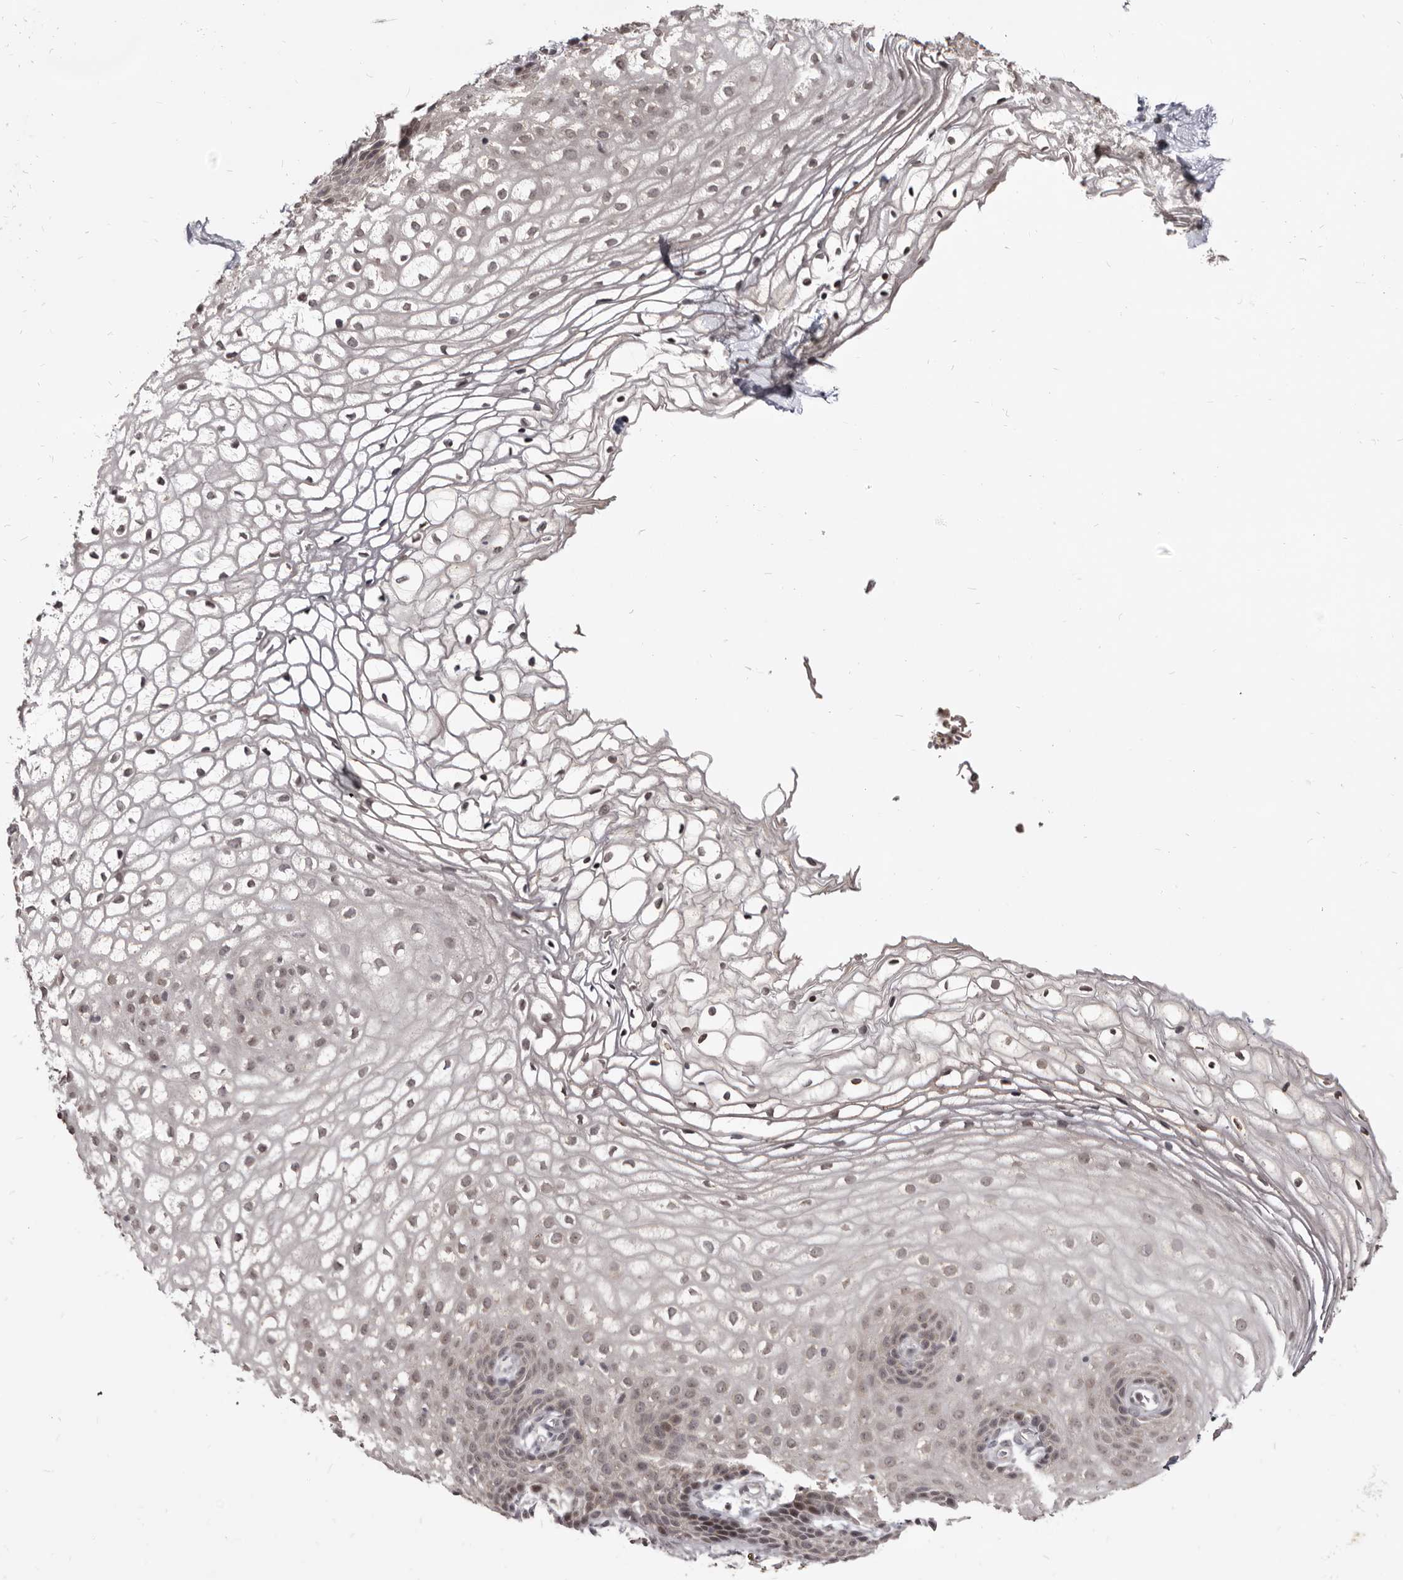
{"staining": {"intensity": "weak", "quantity": "<25%", "location": "cytoplasmic/membranous"}, "tissue": "vagina", "cell_type": "Squamous epithelial cells", "image_type": "normal", "snomed": [{"axis": "morphology", "description": "Normal tissue, NOS"}, {"axis": "topography", "description": "Vagina"}], "caption": "IHC image of unremarkable vagina: human vagina stained with DAB (3,3'-diaminobenzidine) displays no significant protein expression in squamous epithelial cells. The staining was performed using DAB to visualize the protein expression in brown, while the nuclei were stained in blue with hematoxylin (Magnification: 20x).", "gene": "THUMPD1", "patient": {"sex": "female", "age": 60}}